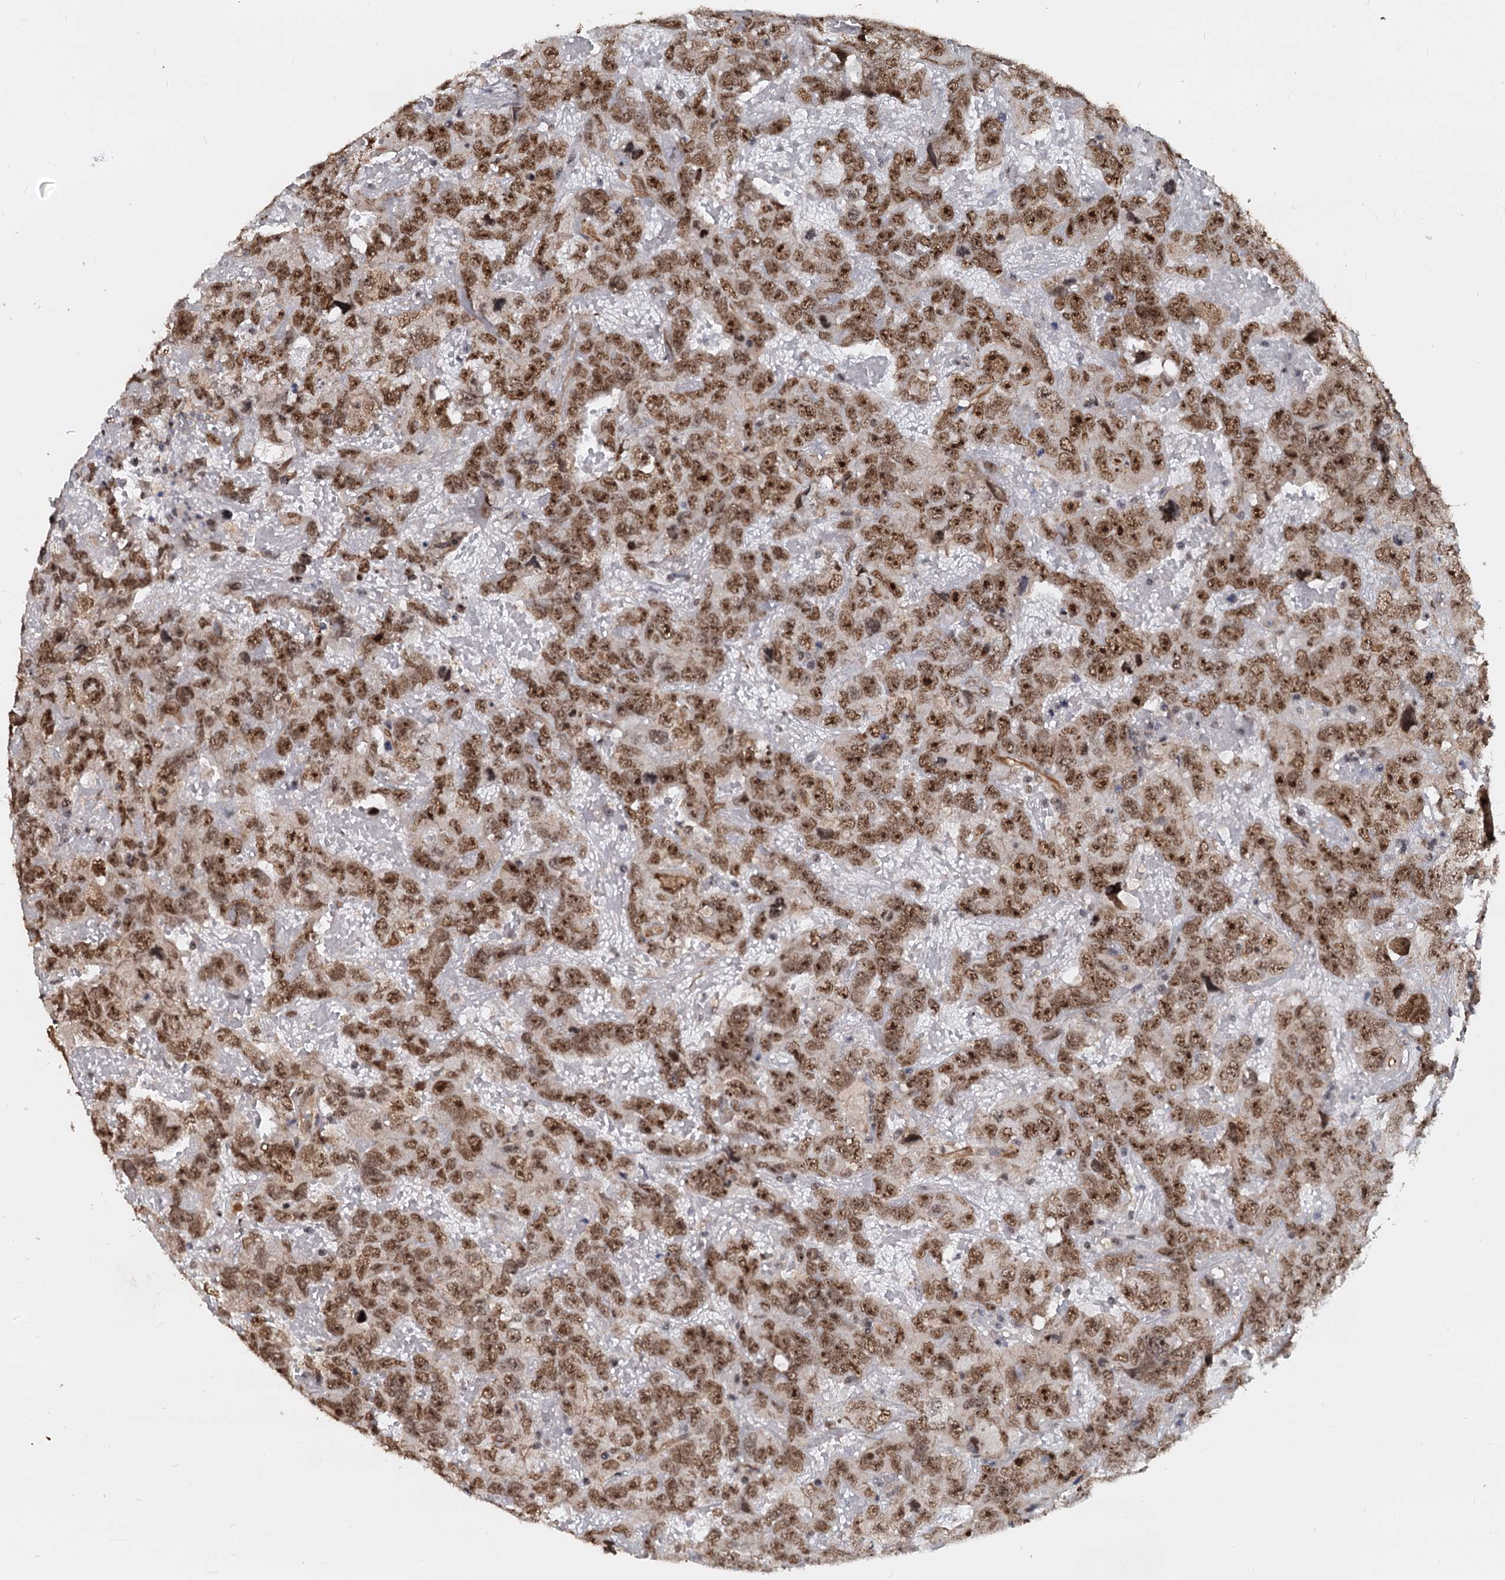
{"staining": {"intensity": "moderate", "quantity": ">75%", "location": "cytoplasmic/membranous,nuclear"}, "tissue": "testis cancer", "cell_type": "Tumor cells", "image_type": "cancer", "snomed": [{"axis": "morphology", "description": "Carcinoma, Embryonal, NOS"}, {"axis": "topography", "description": "Testis"}], "caption": "Immunohistochemistry (DAB (3,3'-diaminobenzidine)) staining of testis cancer (embryonal carcinoma) exhibits moderate cytoplasmic/membranous and nuclear protein positivity in approximately >75% of tumor cells.", "gene": "FAM216B", "patient": {"sex": "male", "age": 45}}